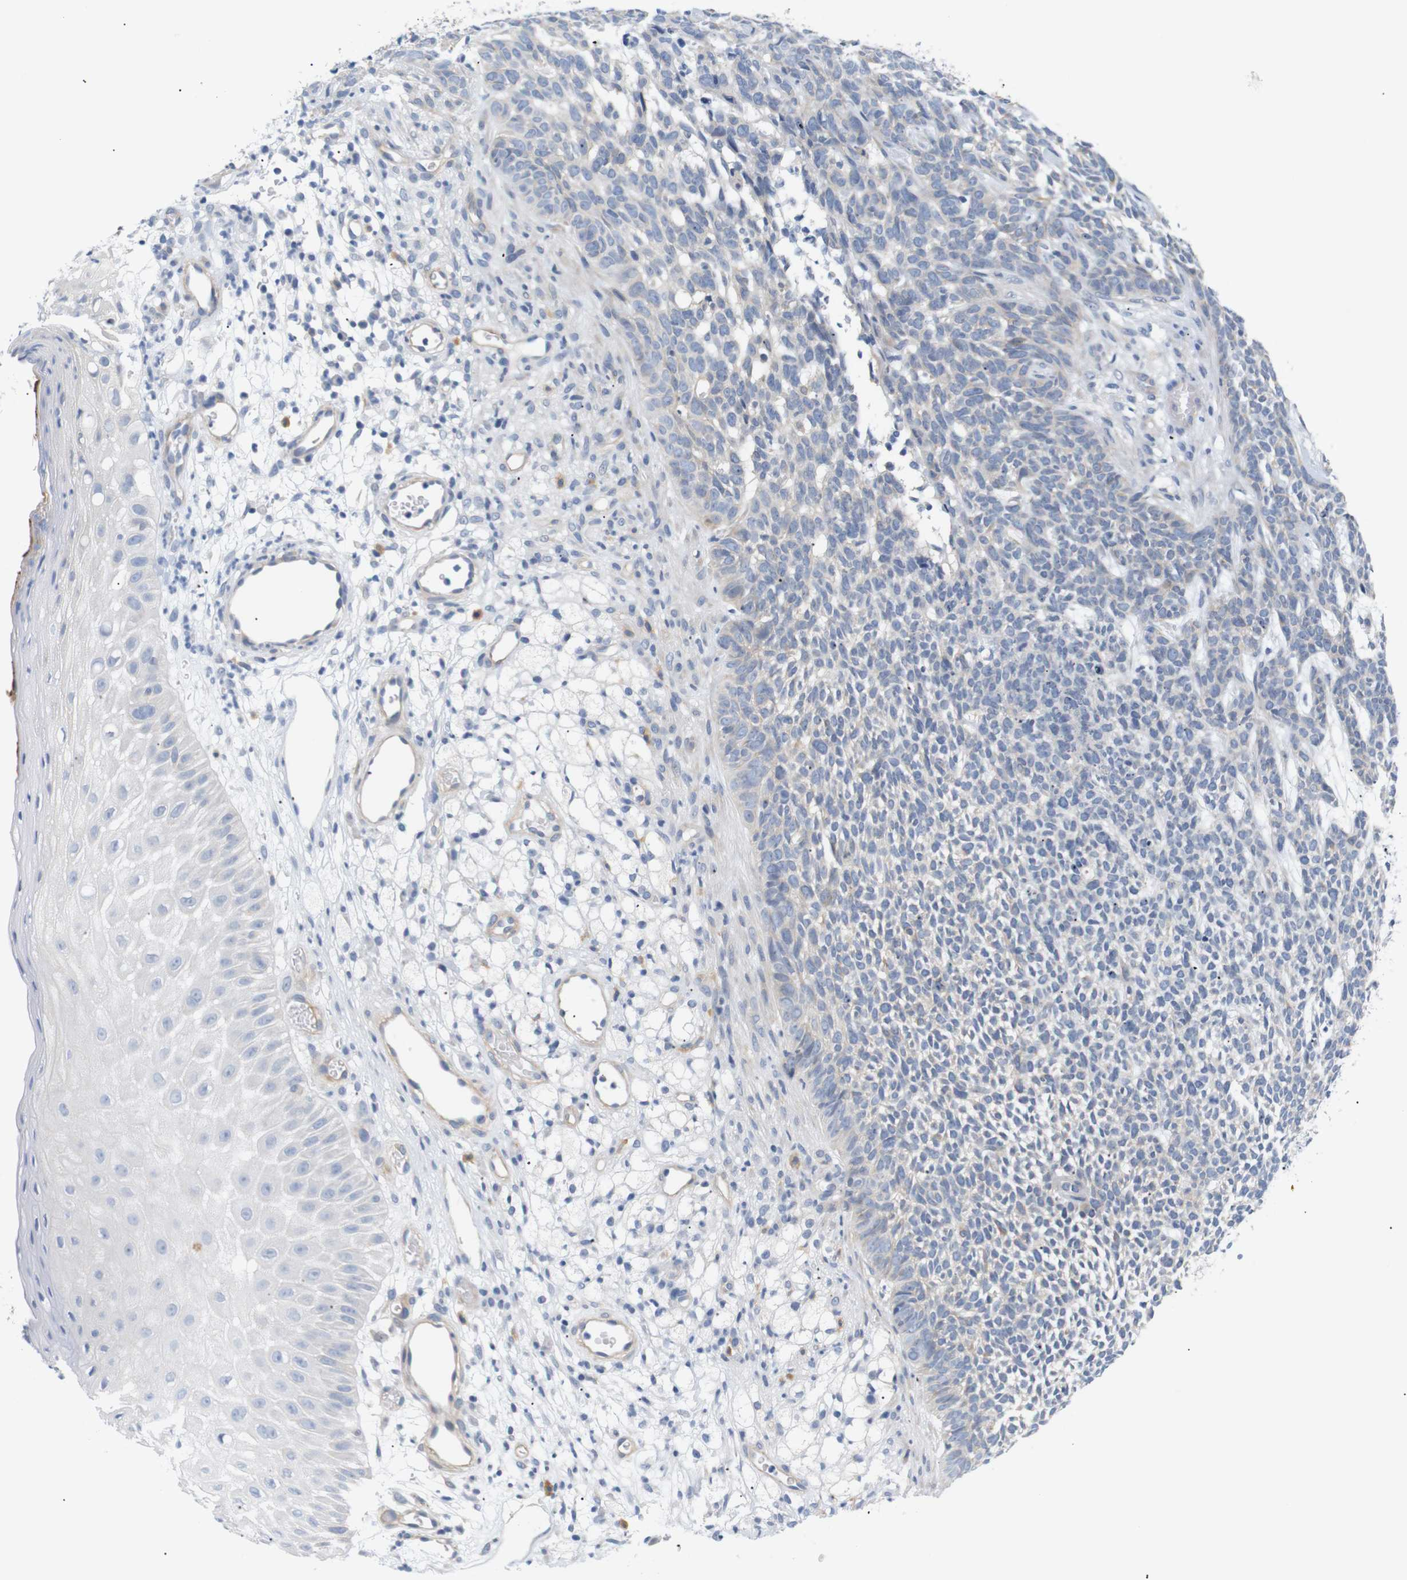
{"staining": {"intensity": "negative", "quantity": "none", "location": "none"}, "tissue": "skin cancer", "cell_type": "Tumor cells", "image_type": "cancer", "snomed": [{"axis": "morphology", "description": "Basal cell carcinoma"}, {"axis": "topography", "description": "Skin"}], "caption": "This is an immunohistochemistry (IHC) image of skin basal cell carcinoma. There is no expression in tumor cells.", "gene": "STMN3", "patient": {"sex": "female", "age": 84}}